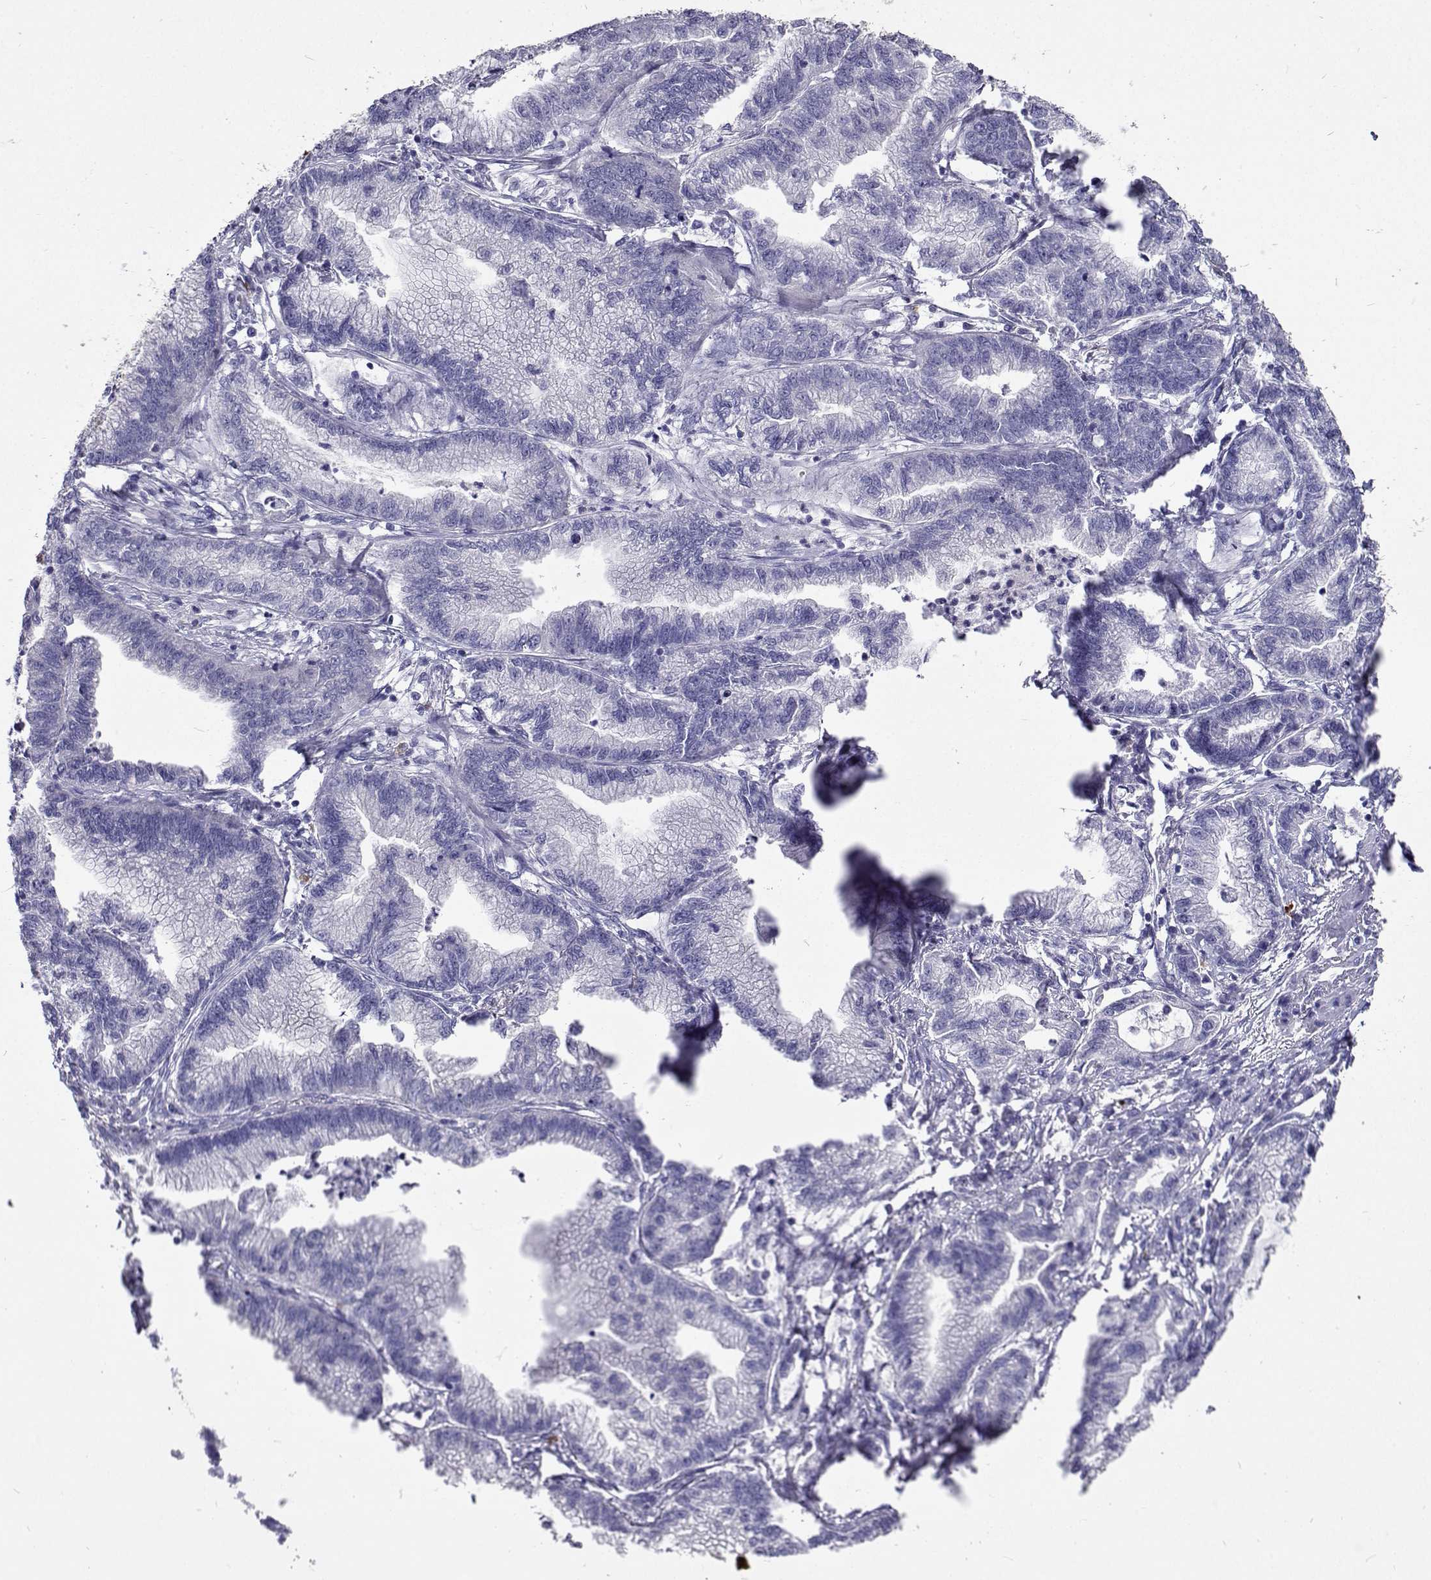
{"staining": {"intensity": "negative", "quantity": "none", "location": "none"}, "tissue": "stomach cancer", "cell_type": "Tumor cells", "image_type": "cancer", "snomed": [{"axis": "morphology", "description": "Adenocarcinoma, NOS"}, {"axis": "topography", "description": "Stomach"}], "caption": "Immunohistochemistry micrograph of human adenocarcinoma (stomach) stained for a protein (brown), which displays no expression in tumor cells.", "gene": "CFAP44", "patient": {"sex": "male", "age": 83}}